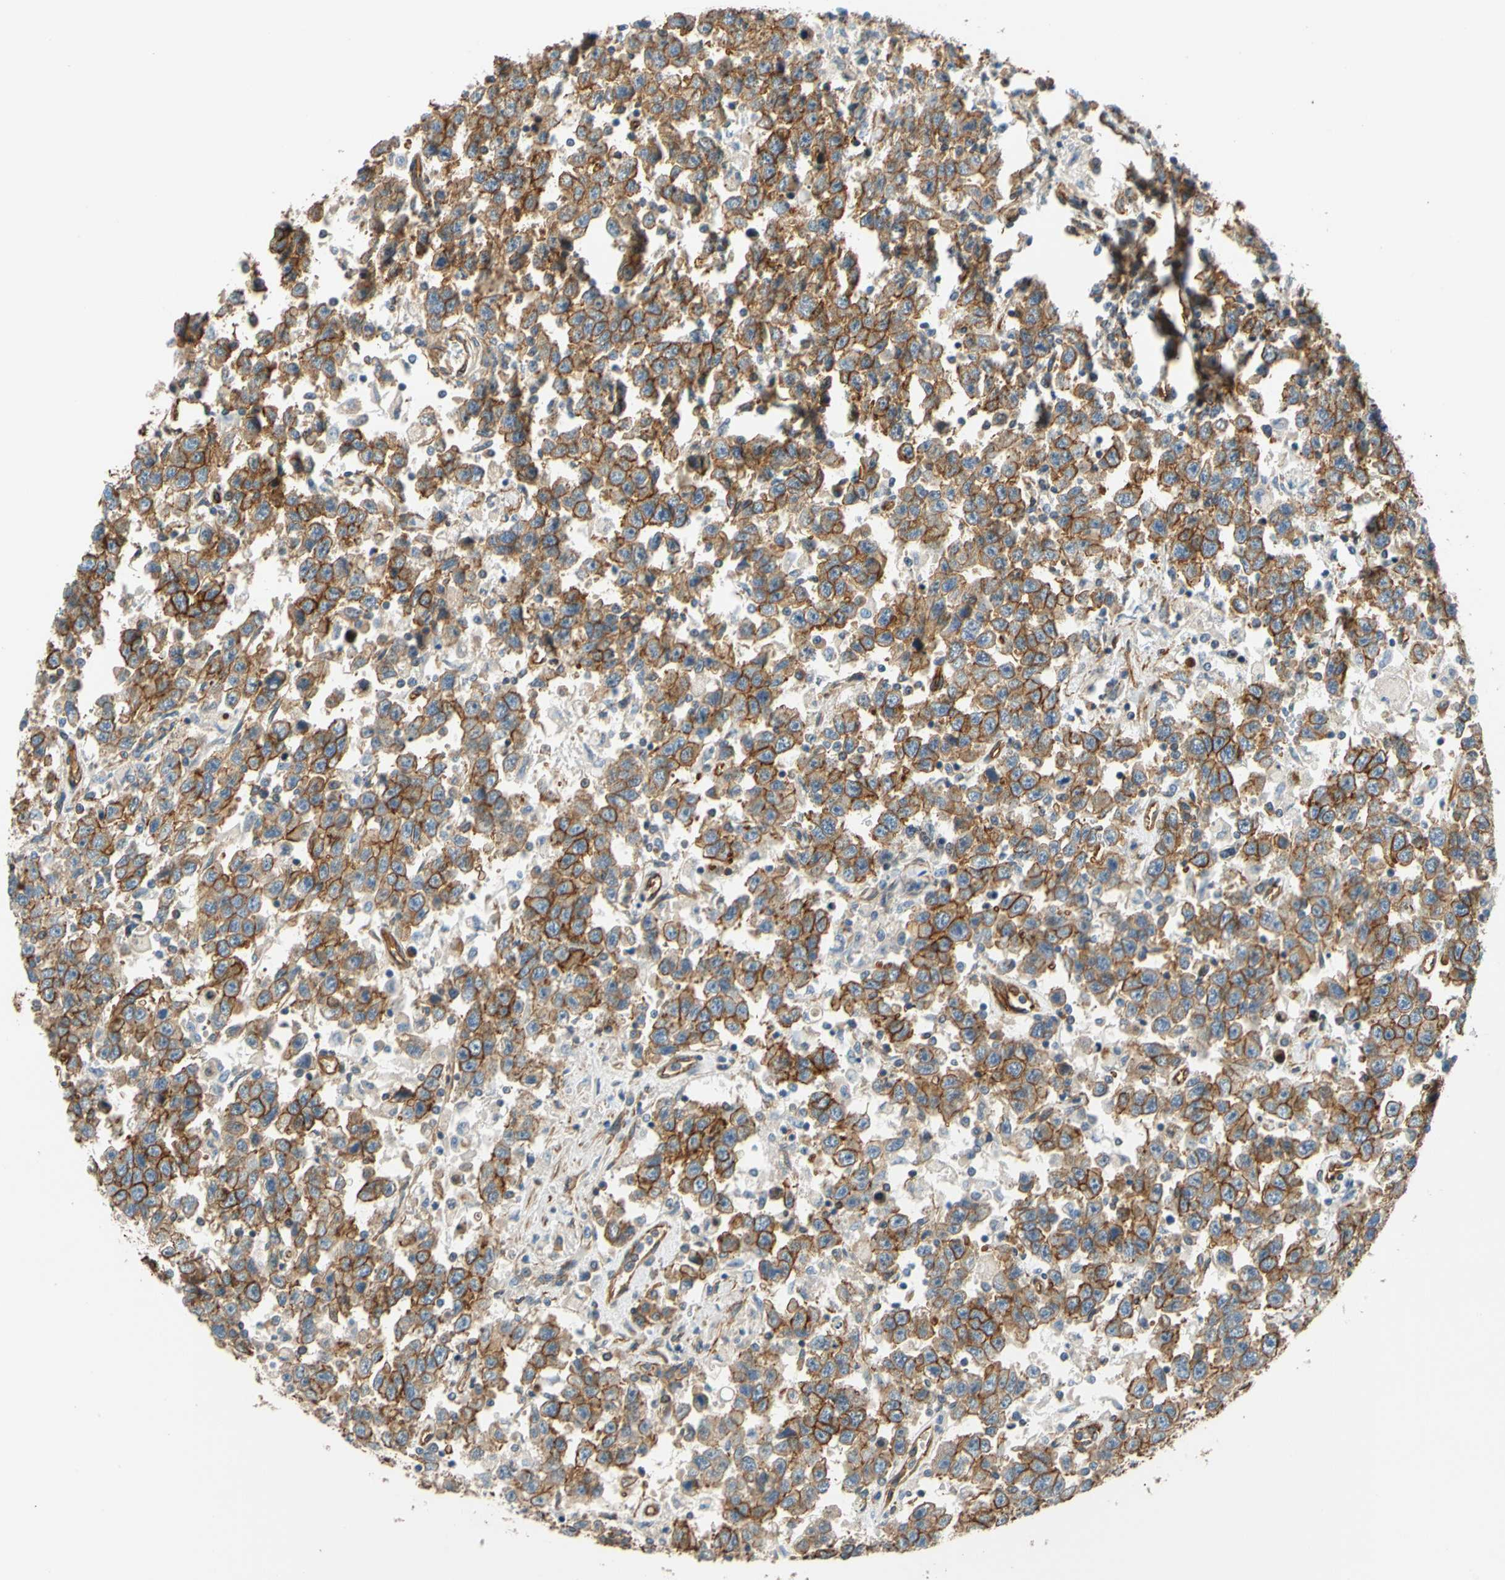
{"staining": {"intensity": "strong", "quantity": "25%-75%", "location": "cytoplasmic/membranous"}, "tissue": "testis cancer", "cell_type": "Tumor cells", "image_type": "cancer", "snomed": [{"axis": "morphology", "description": "Seminoma, NOS"}, {"axis": "topography", "description": "Testis"}], "caption": "Testis cancer (seminoma) stained with IHC reveals strong cytoplasmic/membranous expression in approximately 25%-75% of tumor cells.", "gene": "SPTAN1", "patient": {"sex": "male", "age": 41}}